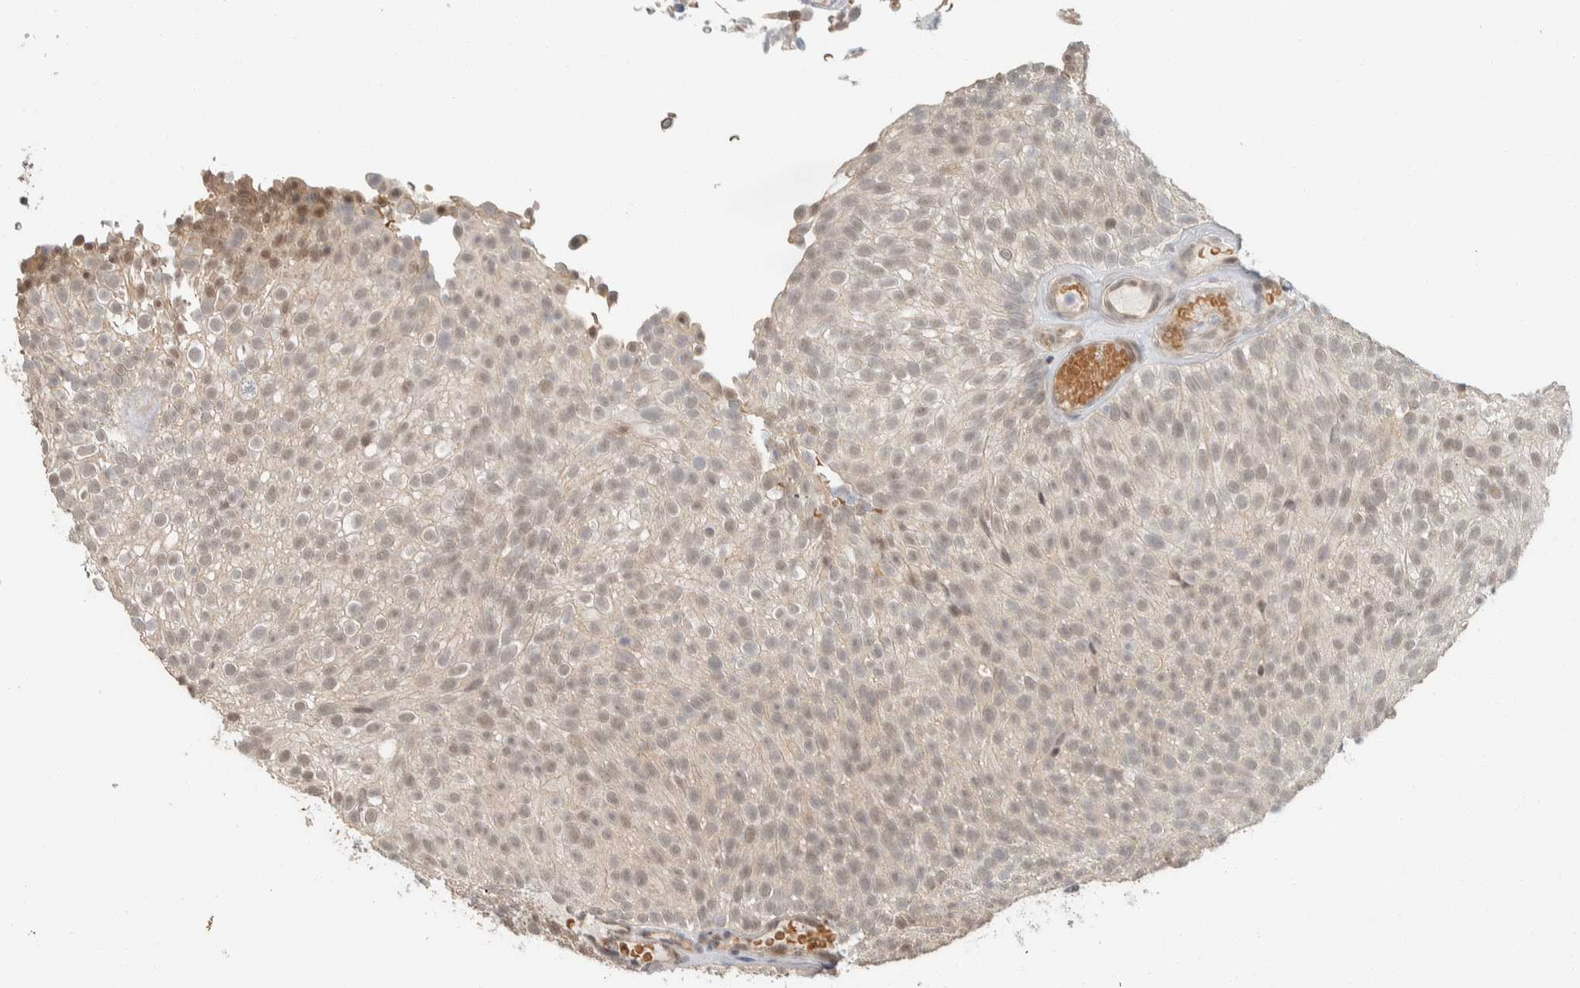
{"staining": {"intensity": "weak", "quantity": "<25%", "location": "nuclear"}, "tissue": "urothelial cancer", "cell_type": "Tumor cells", "image_type": "cancer", "snomed": [{"axis": "morphology", "description": "Urothelial carcinoma, Low grade"}, {"axis": "topography", "description": "Urinary bladder"}], "caption": "This histopathology image is of urothelial carcinoma (low-grade) stained with immunohistochemistry (IHC) to label a protein in brown with the nuclei are counter-stained blue. There is no expression in tumor cells.", "gene": "ZBTB2", "patient": {"sex": "male", "age": 78}}